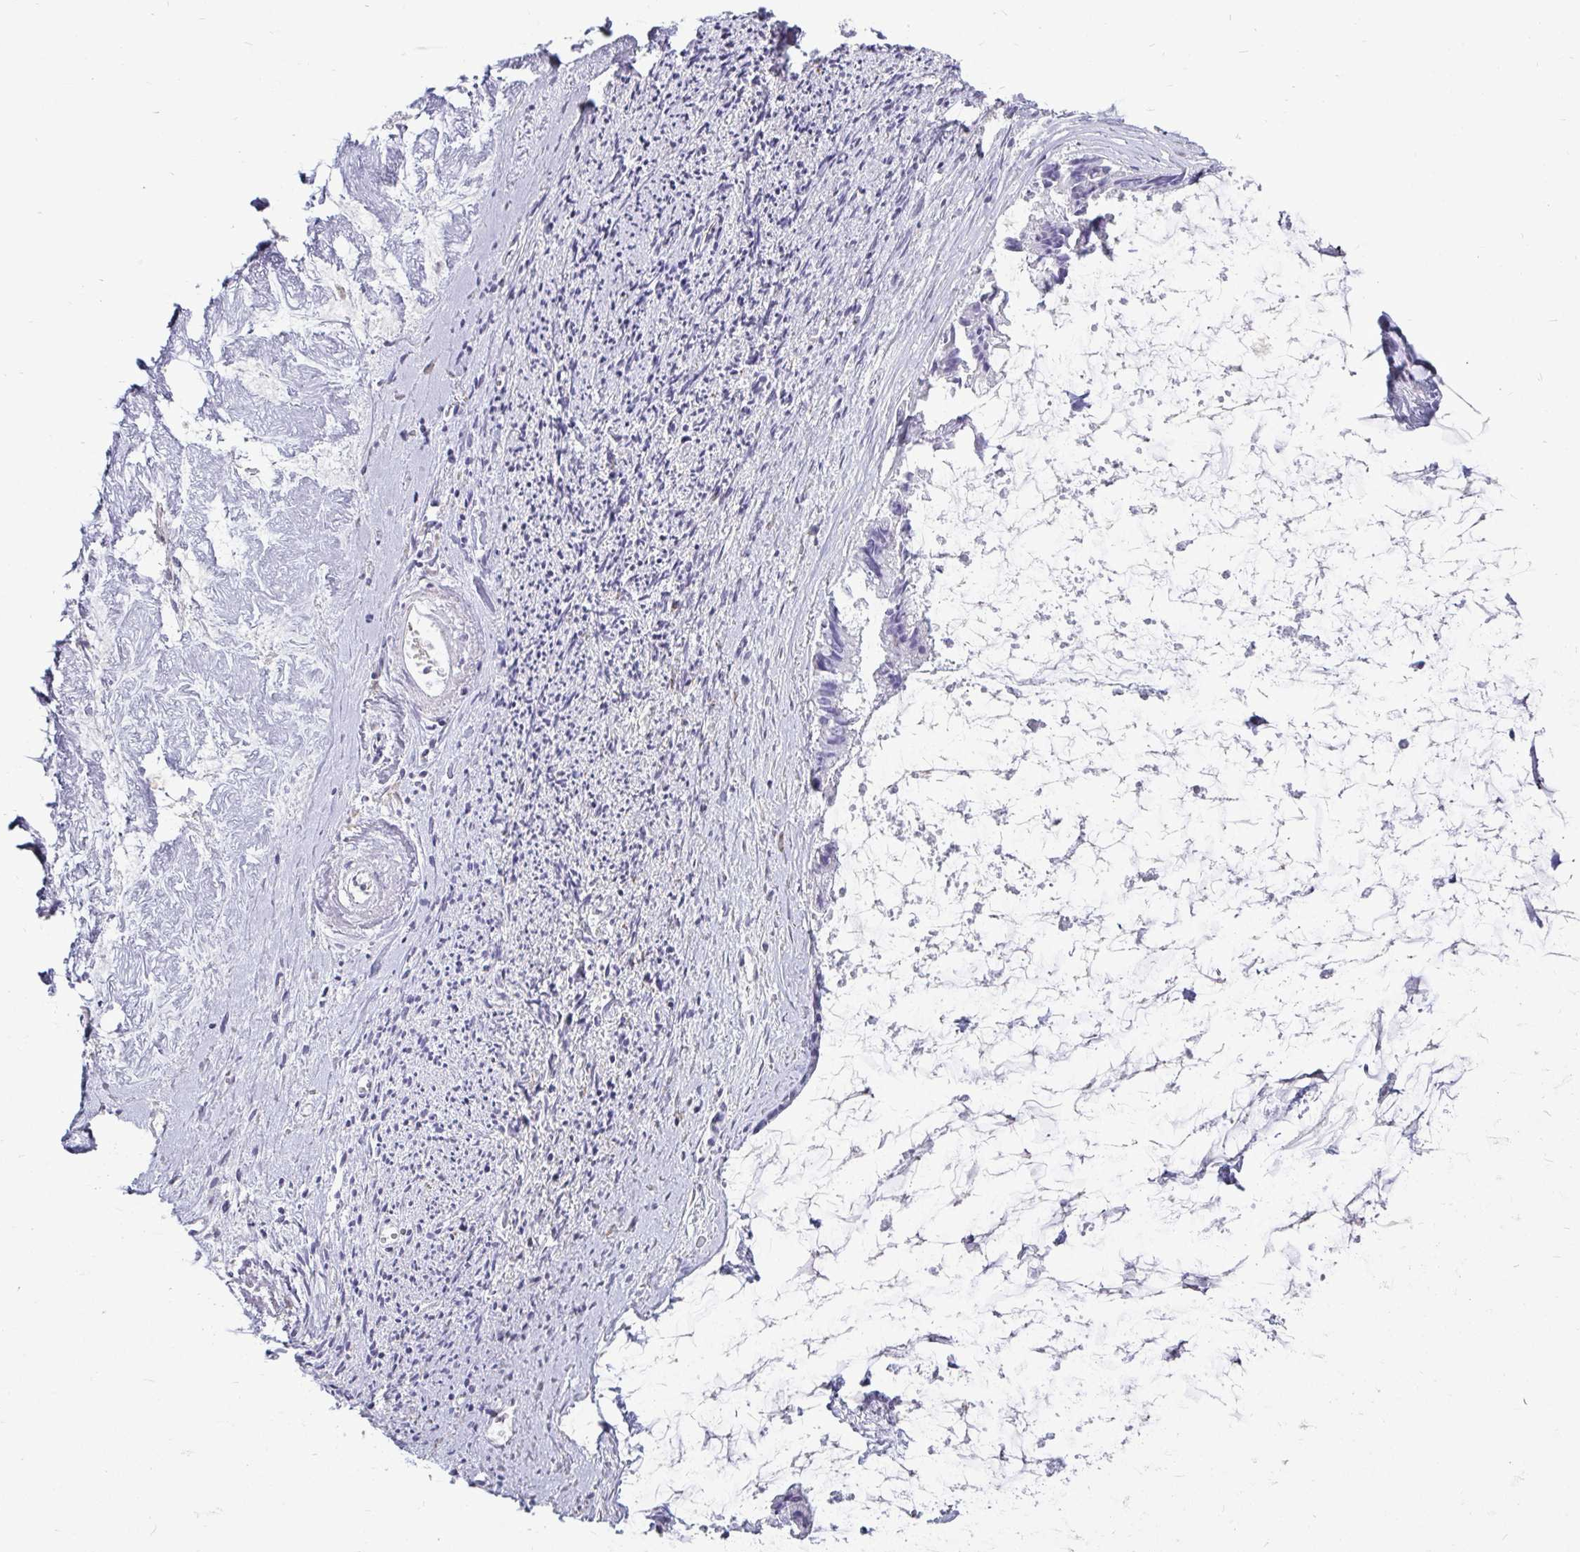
{"staining": {"intensity": "negative", "quantity": "none", "location": "none"}, "tissue": "ovarian cancer", "cell_type": "Tumor cells", "image_type": "cancer", "snomed": [{"axis": "morphology", "description": "Cystadenocarcinoma, mucinous, NOS"}, {"axis": "topography", "description": "Ovary"}], "caption": "The micrograph reveals no staining of tumor cells in ovarian cancer.", "gene": "CTSZ", "patient": {"sex": "female", "age": 90}}